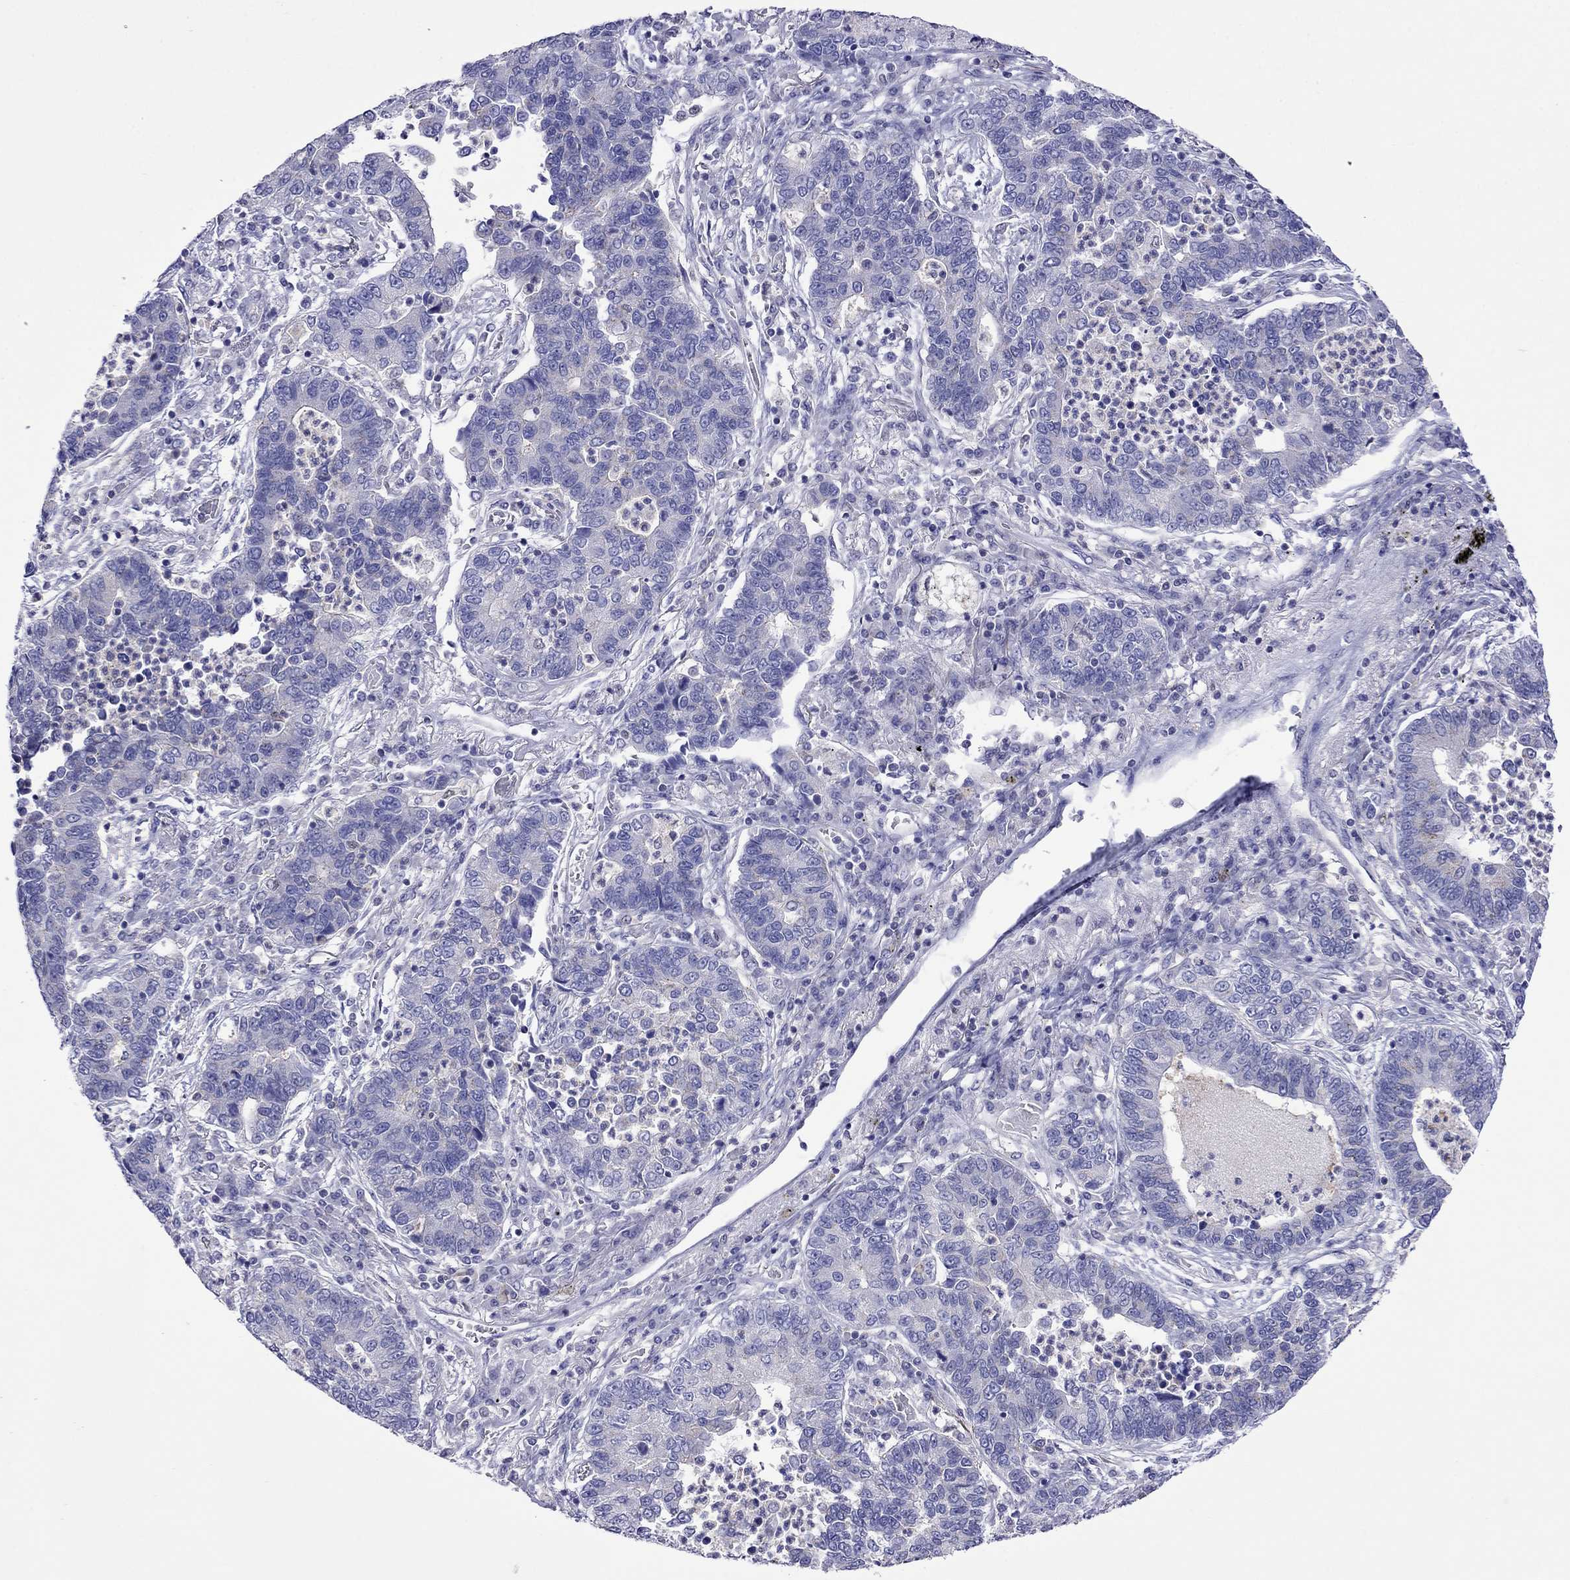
{"staining": {"intensity": "negative", "quantity": "none", "location": "none"}, "tissue": "lung cancer", "cell_type": "Tumor cells", "image_type": "cancer", "snomed": [{"axis": "morphology", "description": "Adenocarcinoma, NOS"}, {"axis": "topography", "description": "Lung"}], "caption": "A micrograph of human lung adenocarcinoma is negative for staining in tumor cells. (Brightfield microscopy of DAB immunohistochemistry at high magnification).", "gene": "MPZ", "patient": {"sex": "female", "age": 57}}